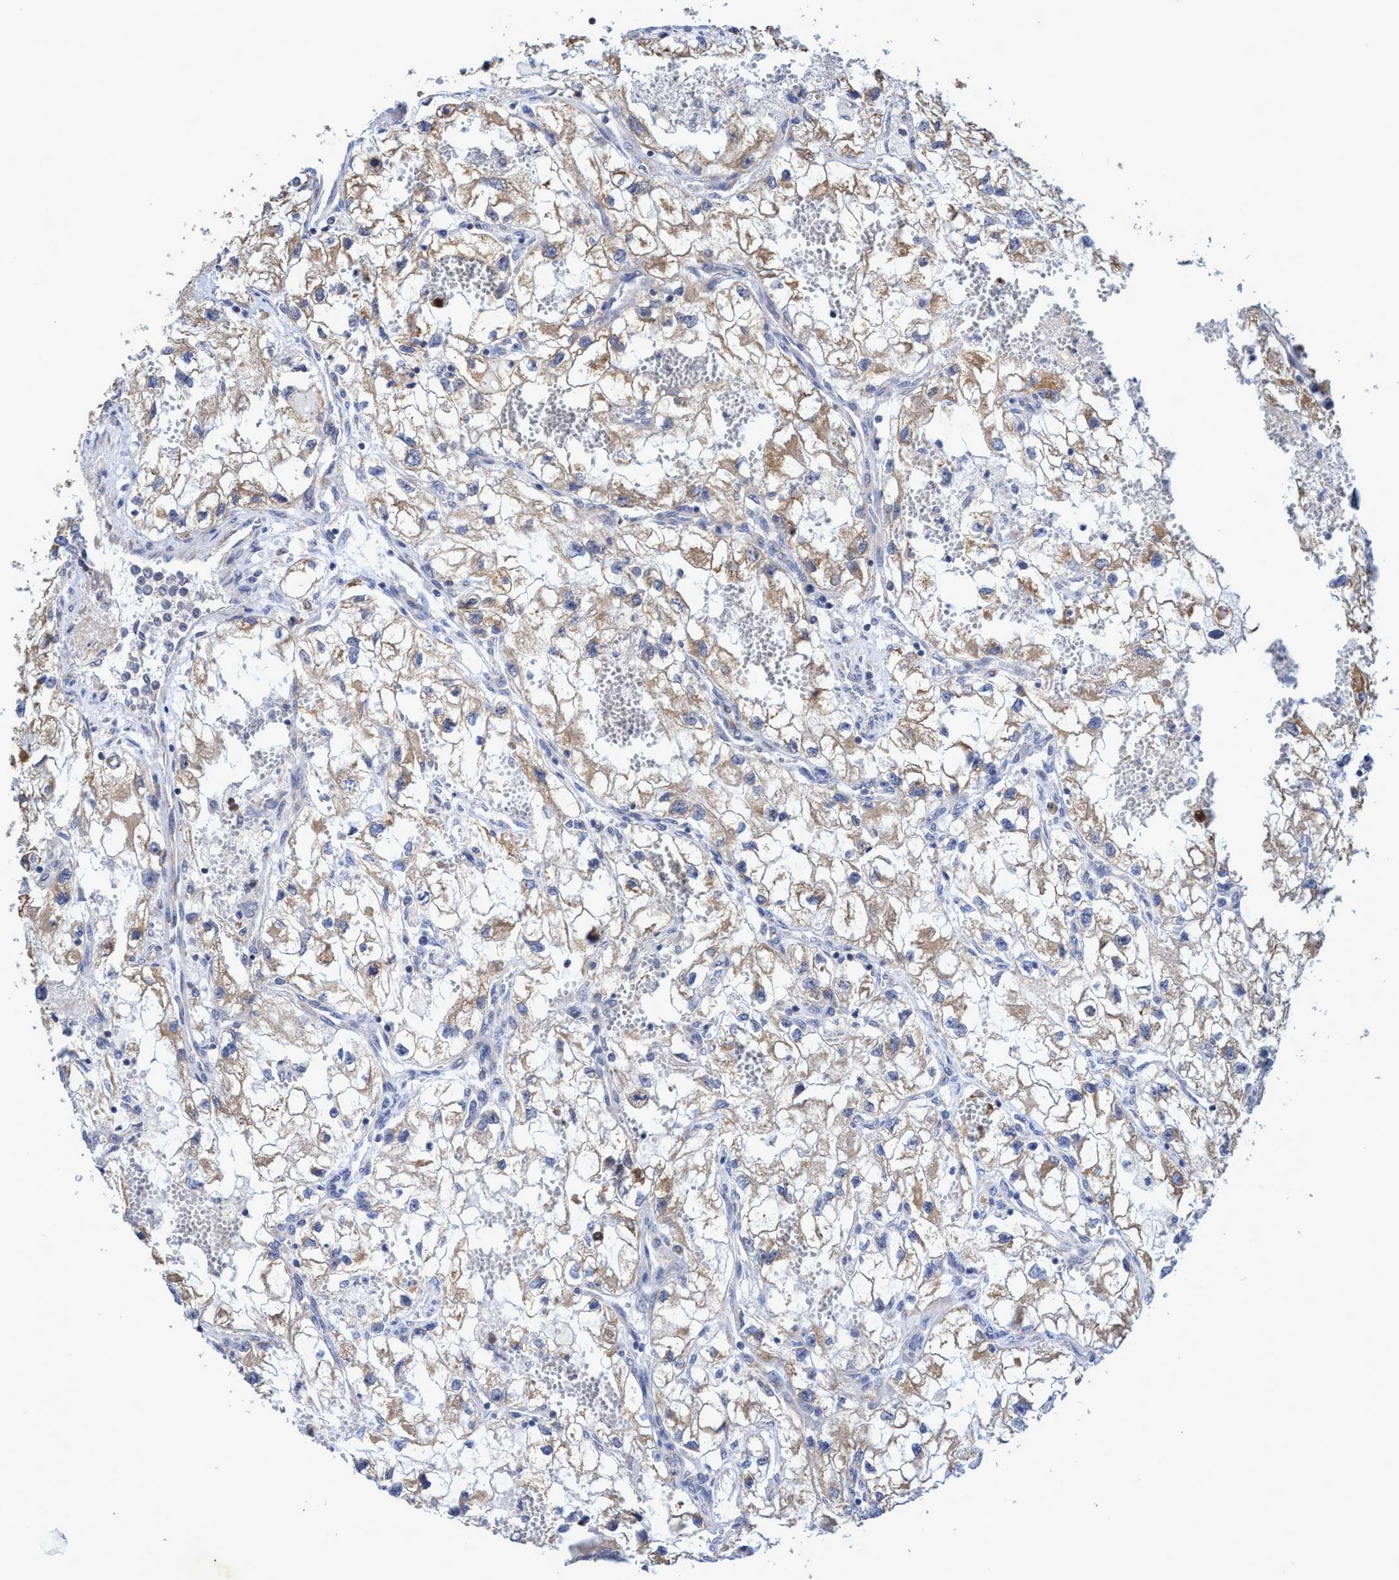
{"staining": {"intensity": "weak", "quantity": ">75%", "location": "cytoplasmic/membranous"}, "tissue": "renal cancer", "cell_type": "Tumor cells", "image_type": "cancer", "snomed": [{"axis": "morphology", "description": "Adenocarcinoma, NOS"}, {"axis": "topography", "description": "Kidney"}], "caption": "Immunohistochemistry (IHC) photomicrograph of adenocarcinoma (renal) stained for a protein (brown), which exhibits low levels of weak cytoplasmic/membranous staining in approximately >75% of tumor cells.", "gene": "NAT16", "patient": {"sex": "female", "age": 70}}